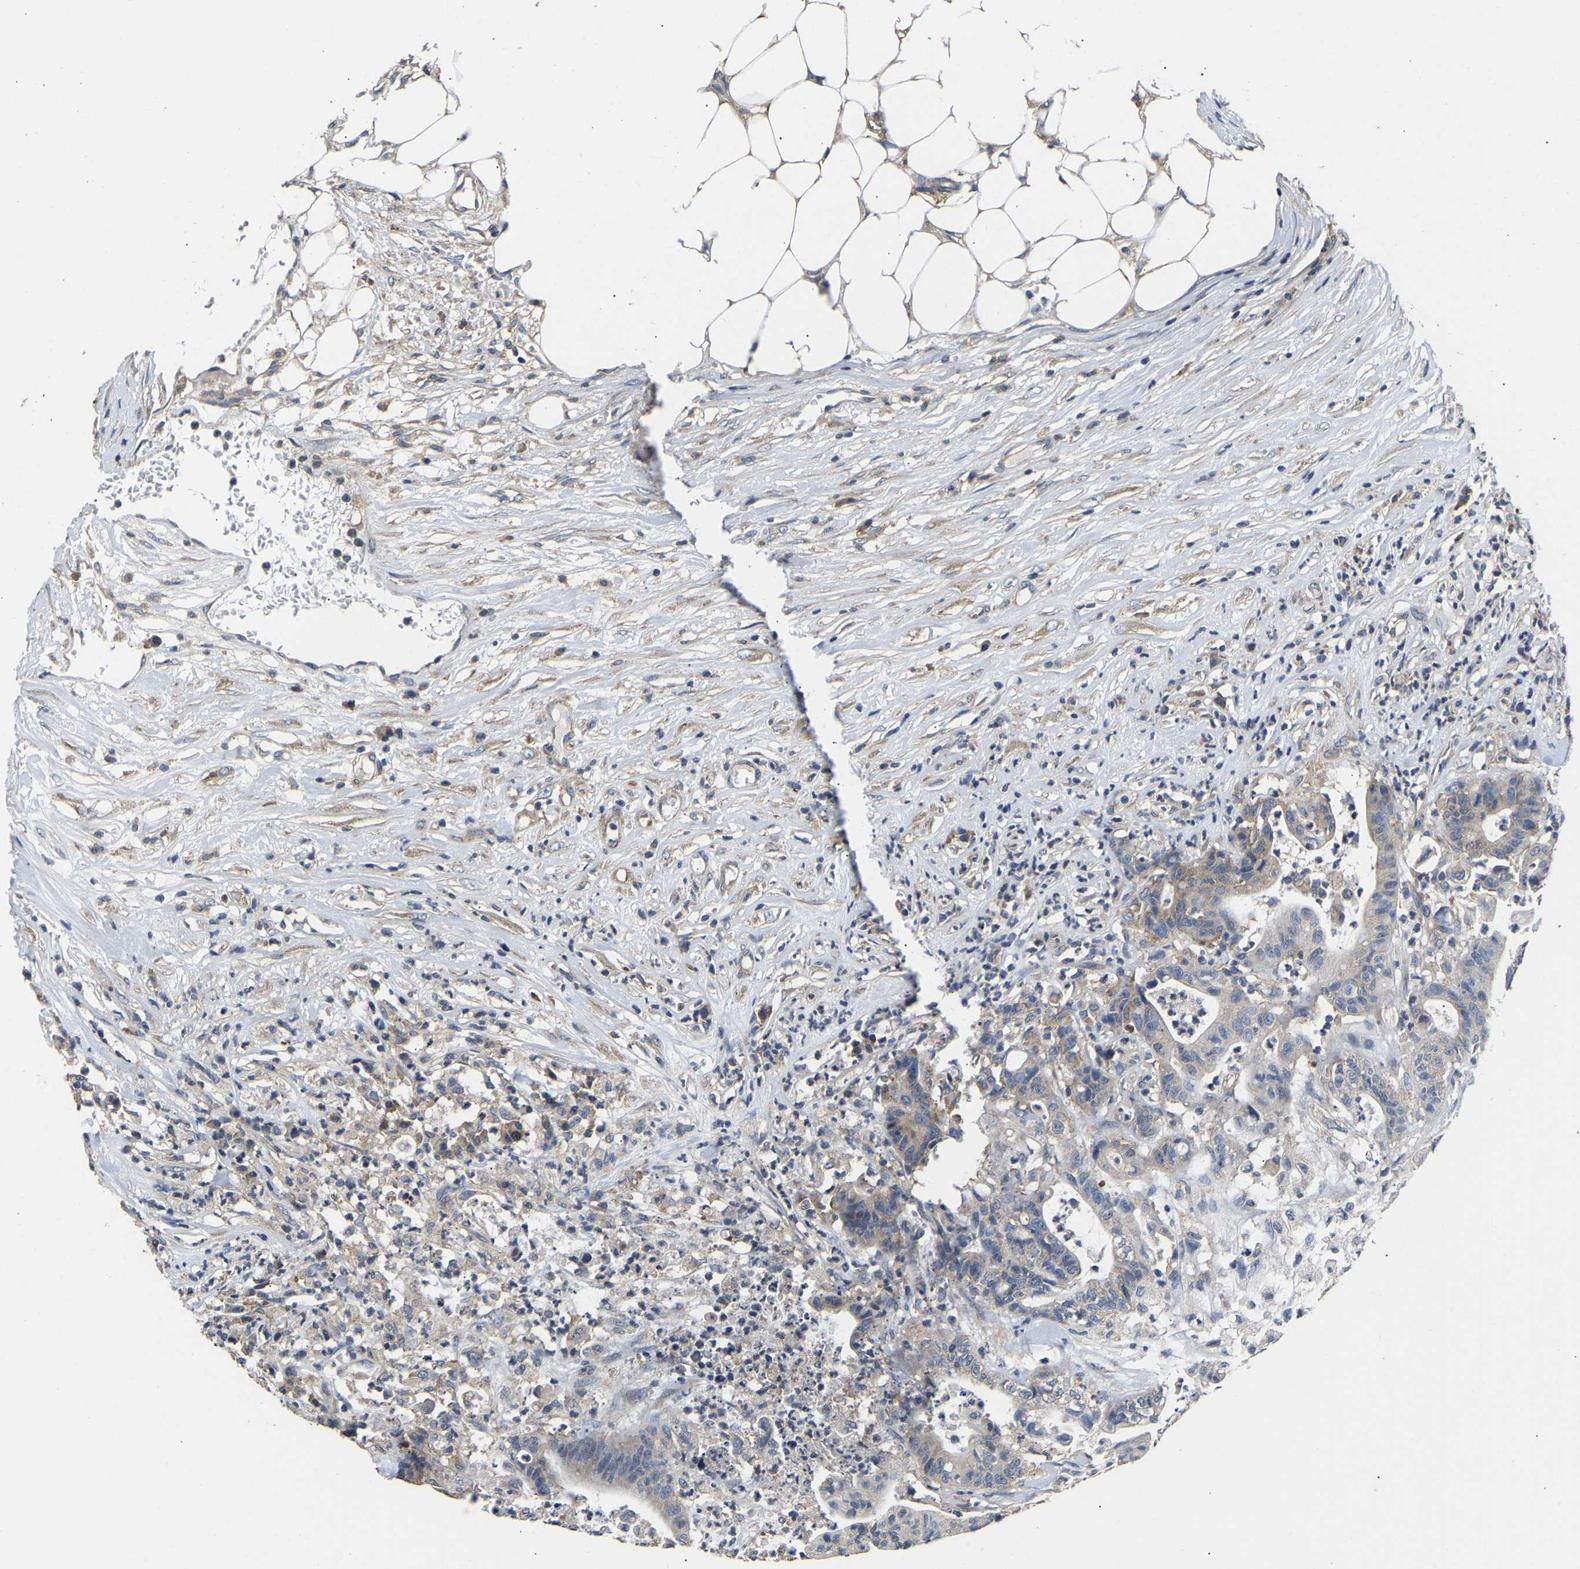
{"staining": {"intensity": "weak", "quantity": "<25%", "location": "cytoplasmic/membranous"}, "tissue": "colorectal cancer", "cell_type": "Tumor cells", "image_type": "cancer", "snomed": [{"axis": "morphology", "description": "Adenocarcinoma, NOS"}, {"axis": "topography", "description": "Colon"}], "caption": "A histopathology image of human colorectal cancer (adenocarcinoma) is negative for staining in tumor cells. (Stains: DAB IHC with hematoxylin counter stain, Microscopy: brightfield microscopy at high magnification).", "gene": "AIMP2", "patient": {"sex": "female", "age": 84}}